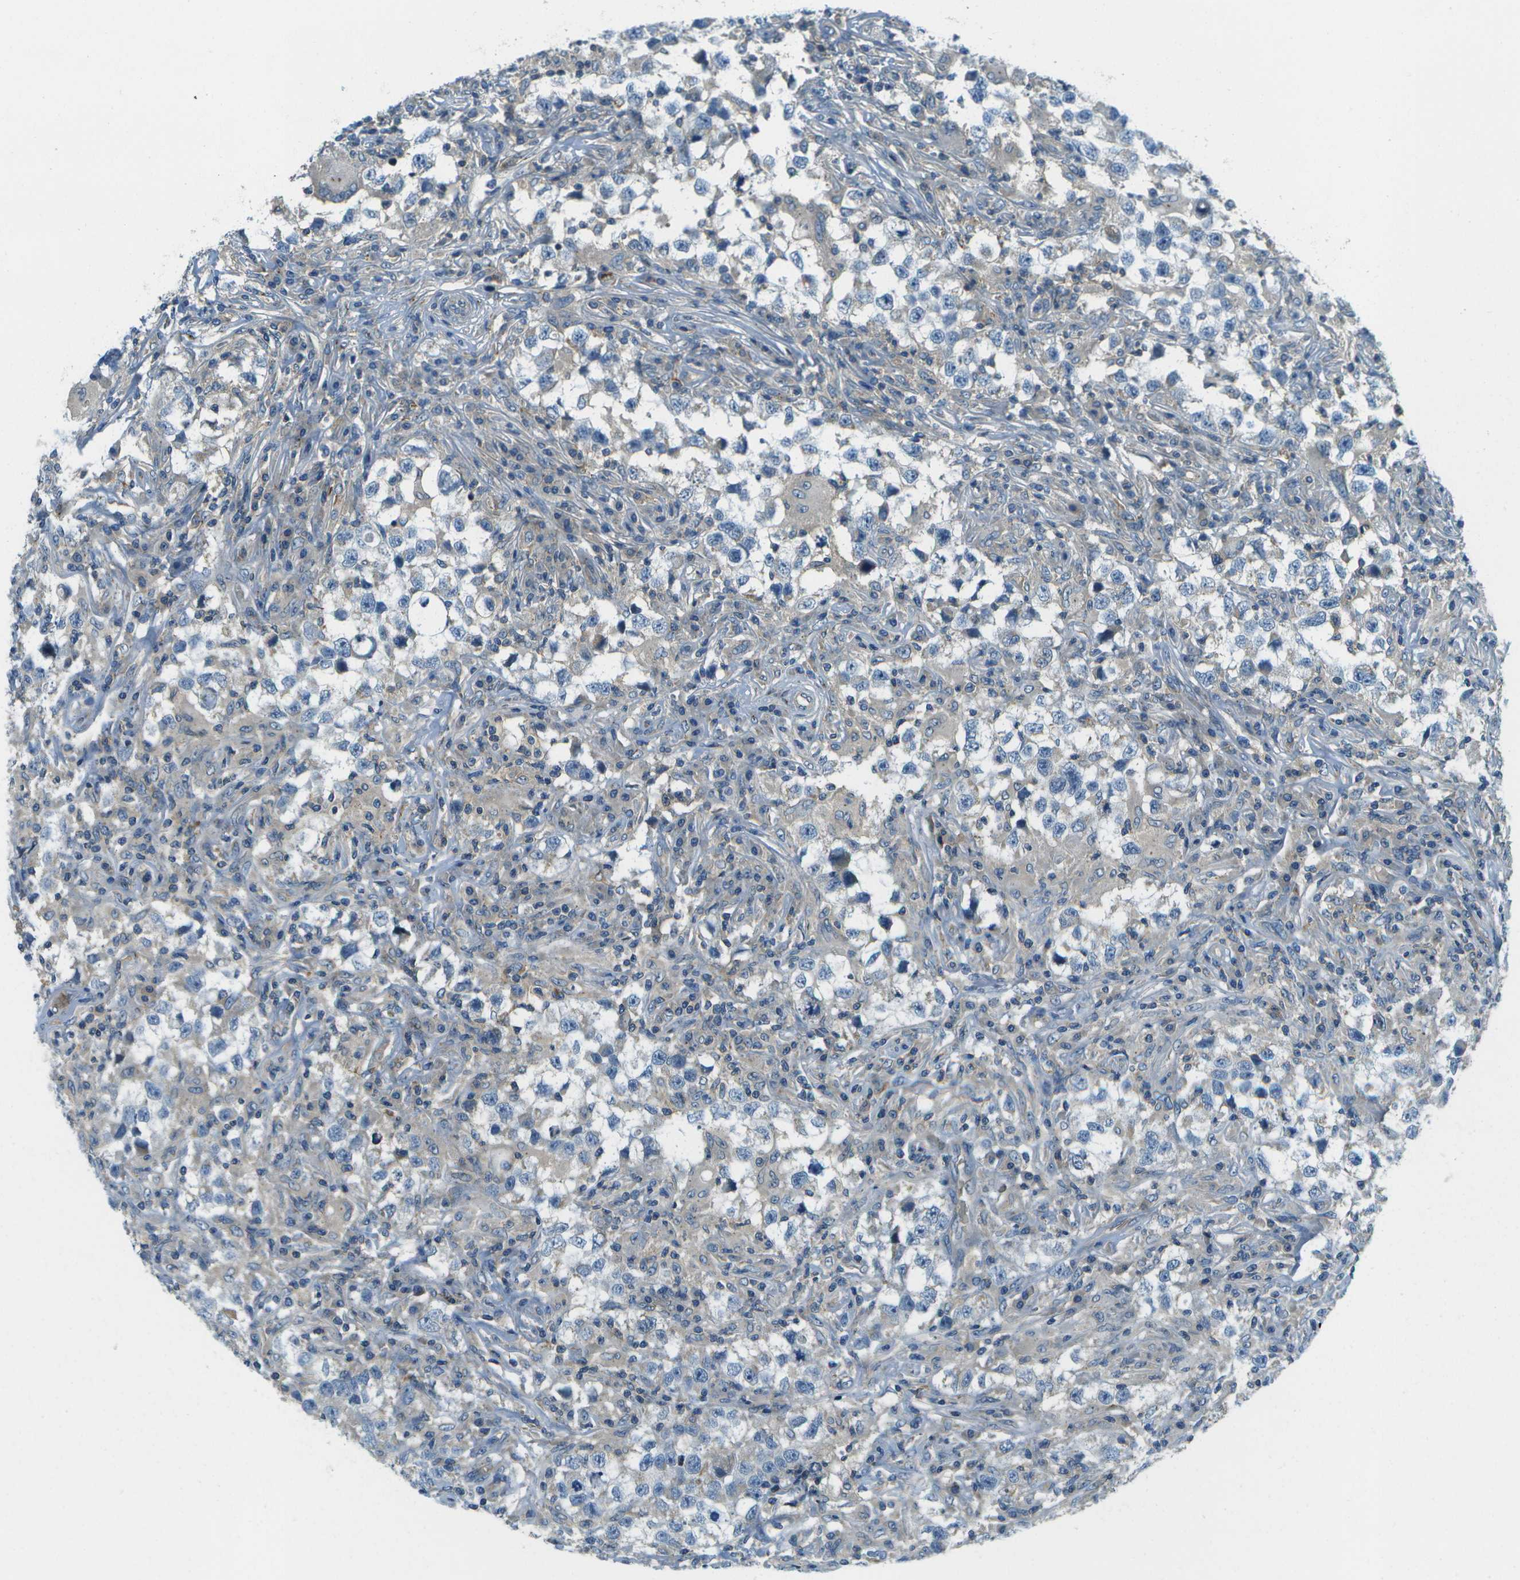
{"staining": {"intensity": "negative", "quantity": "none", "location": "none"}, "tissue": "testis cancer", "cell_type": "Tumor cells", "image_type": "cancer", "snomed": [{"axis": "morphology", "description": "Carcinoma, Embryonal, NOS"}, {"axis": "topography", "description": "Testis"}], "caption": "Human embryonal carcinoma (testis) stained for a protein using IHC displays no expression in tumor cells.", "gene": "CTIF", "patient": {"sex": "male", "age": 21}}